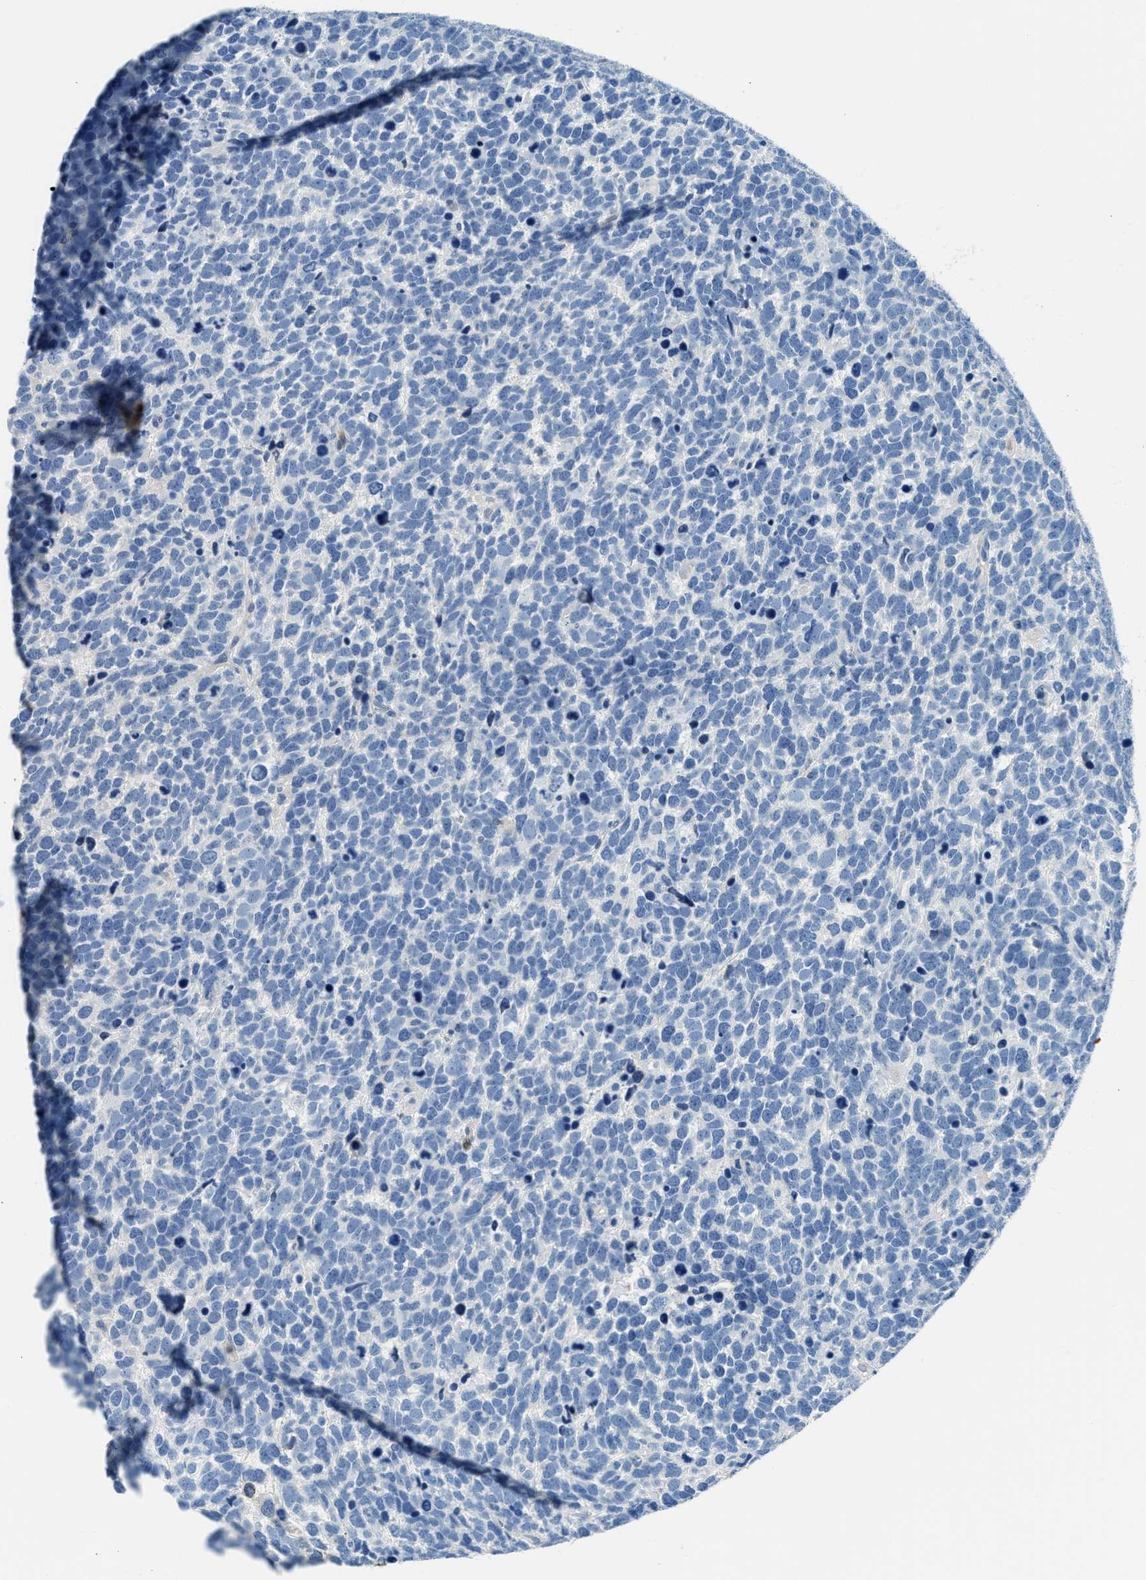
{"staining": {"intensity": "negative", "quantity": "none", "location": "none"}, "tissue": "urothelial cancer", "cell_type": "Tumor cells", "image_type": "cancer", "snomed": [{"axis": "morphology", "description": "Urothelial carcinoma, High grade"}, {"axis": "topography", "description": "Urinary bladder"}], "caption": "Tumor cells are negative for protein expression in human urothelial cancer.", "gene": "ANXA3", "patient": {"sex": "female", "age": 82}}